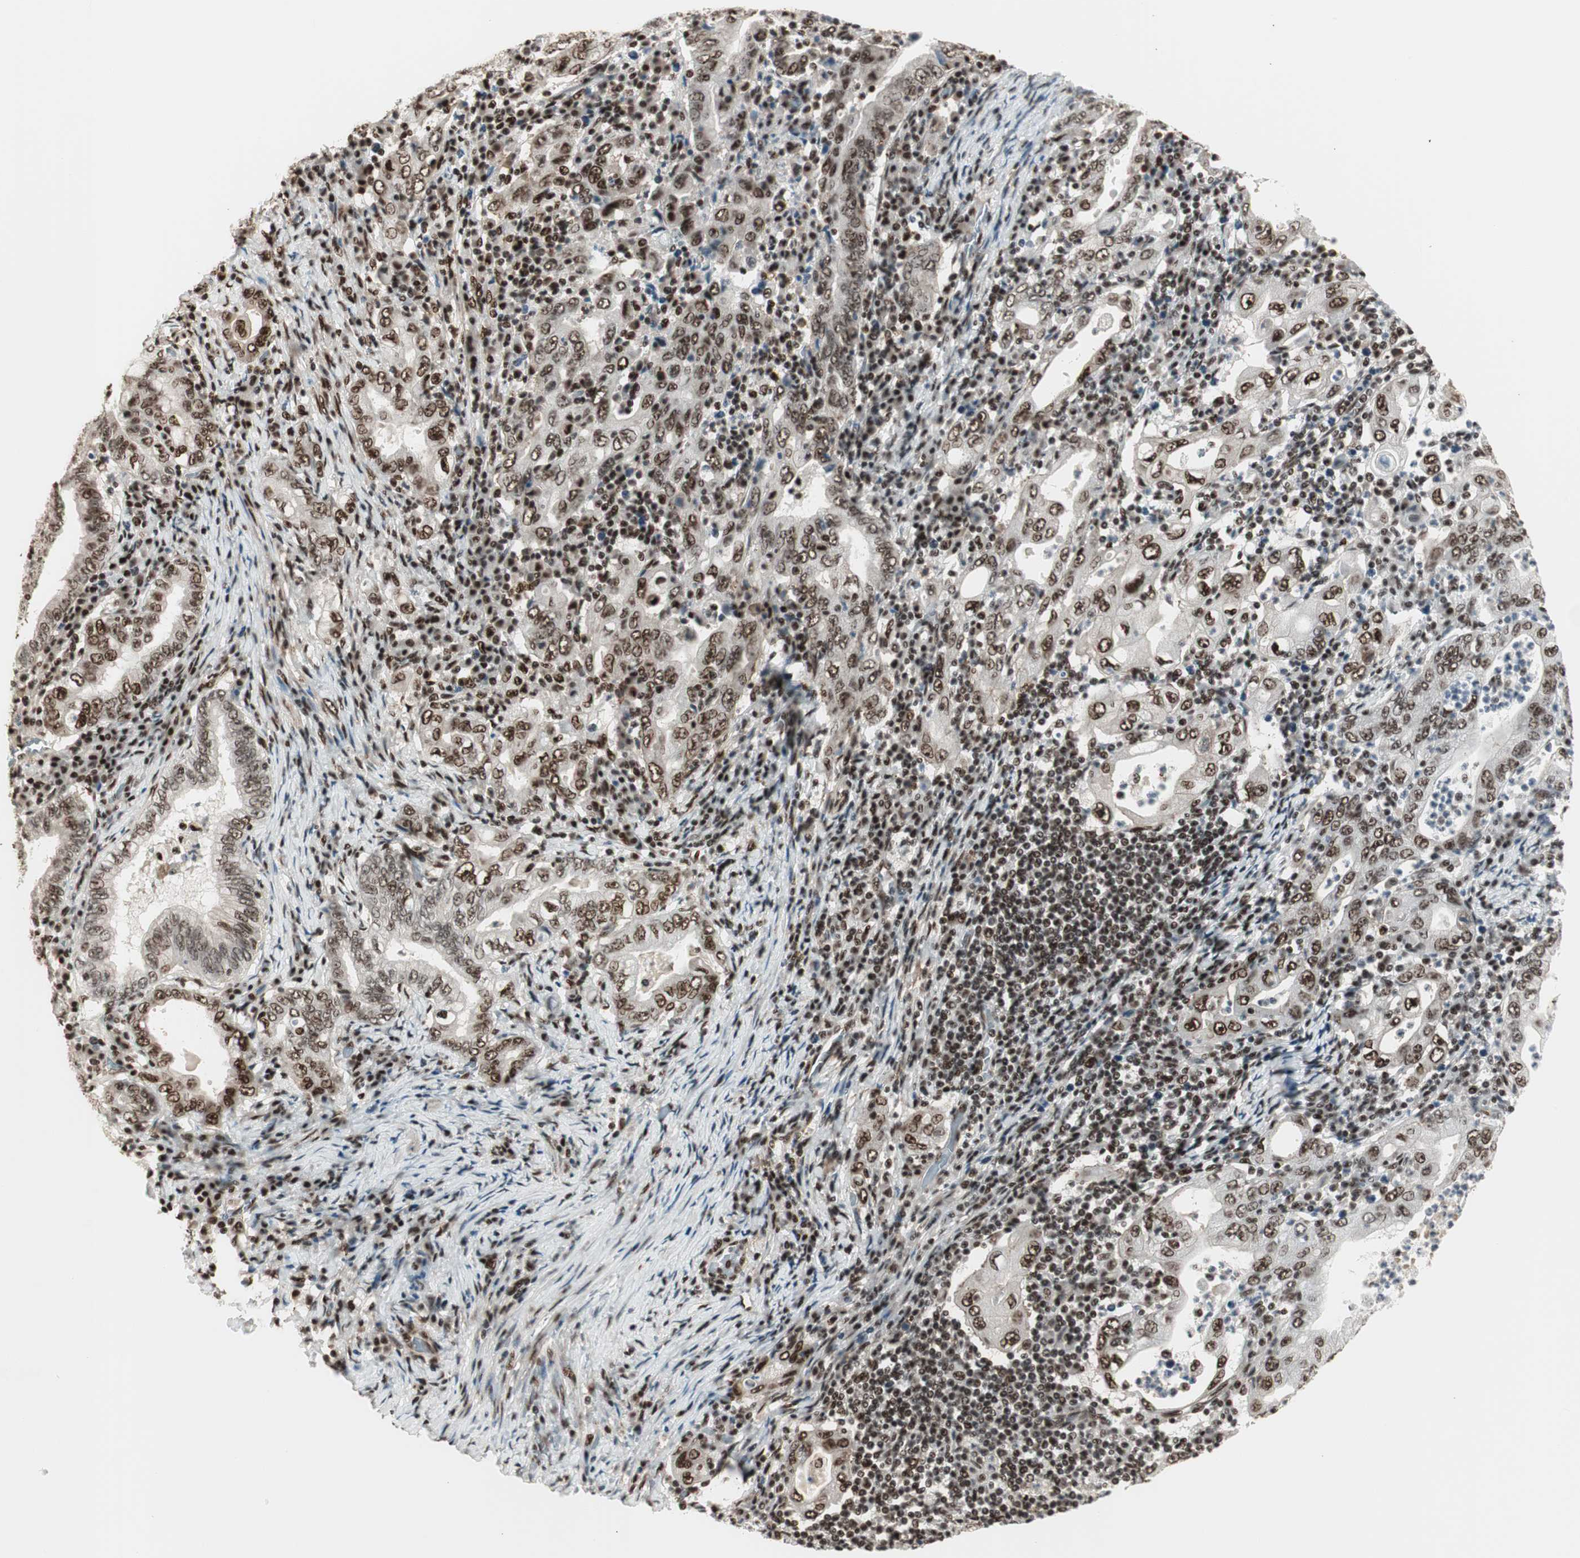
{"staining": {"intensity": "moderate", "quantity": ">75%", "location": "nuclear"}, "tissue": "stomach cancer", "cell_type": "Tumor cells", "image_type": "cancer", "snomed": [{"axis": "morphology", "description": "Normal tissue, NOS"}, {"axis": "morphology", "description": "Adenocarcinoma, NOS"}, {"axis": "topography", "description": "Esophagus"}, {"axis": "topography", "description": "Stomach, upper"}, {"axis": "topography", "description": "Peripheral nerve tissue"}], "caption": "The histopathology image demonstrates a brown stain indicating the presence of a protein in the nuclear of tumor cells in stomach cancer.", "gene": "HEXIM1", "patient": {"sex": "male", "age": 62}}